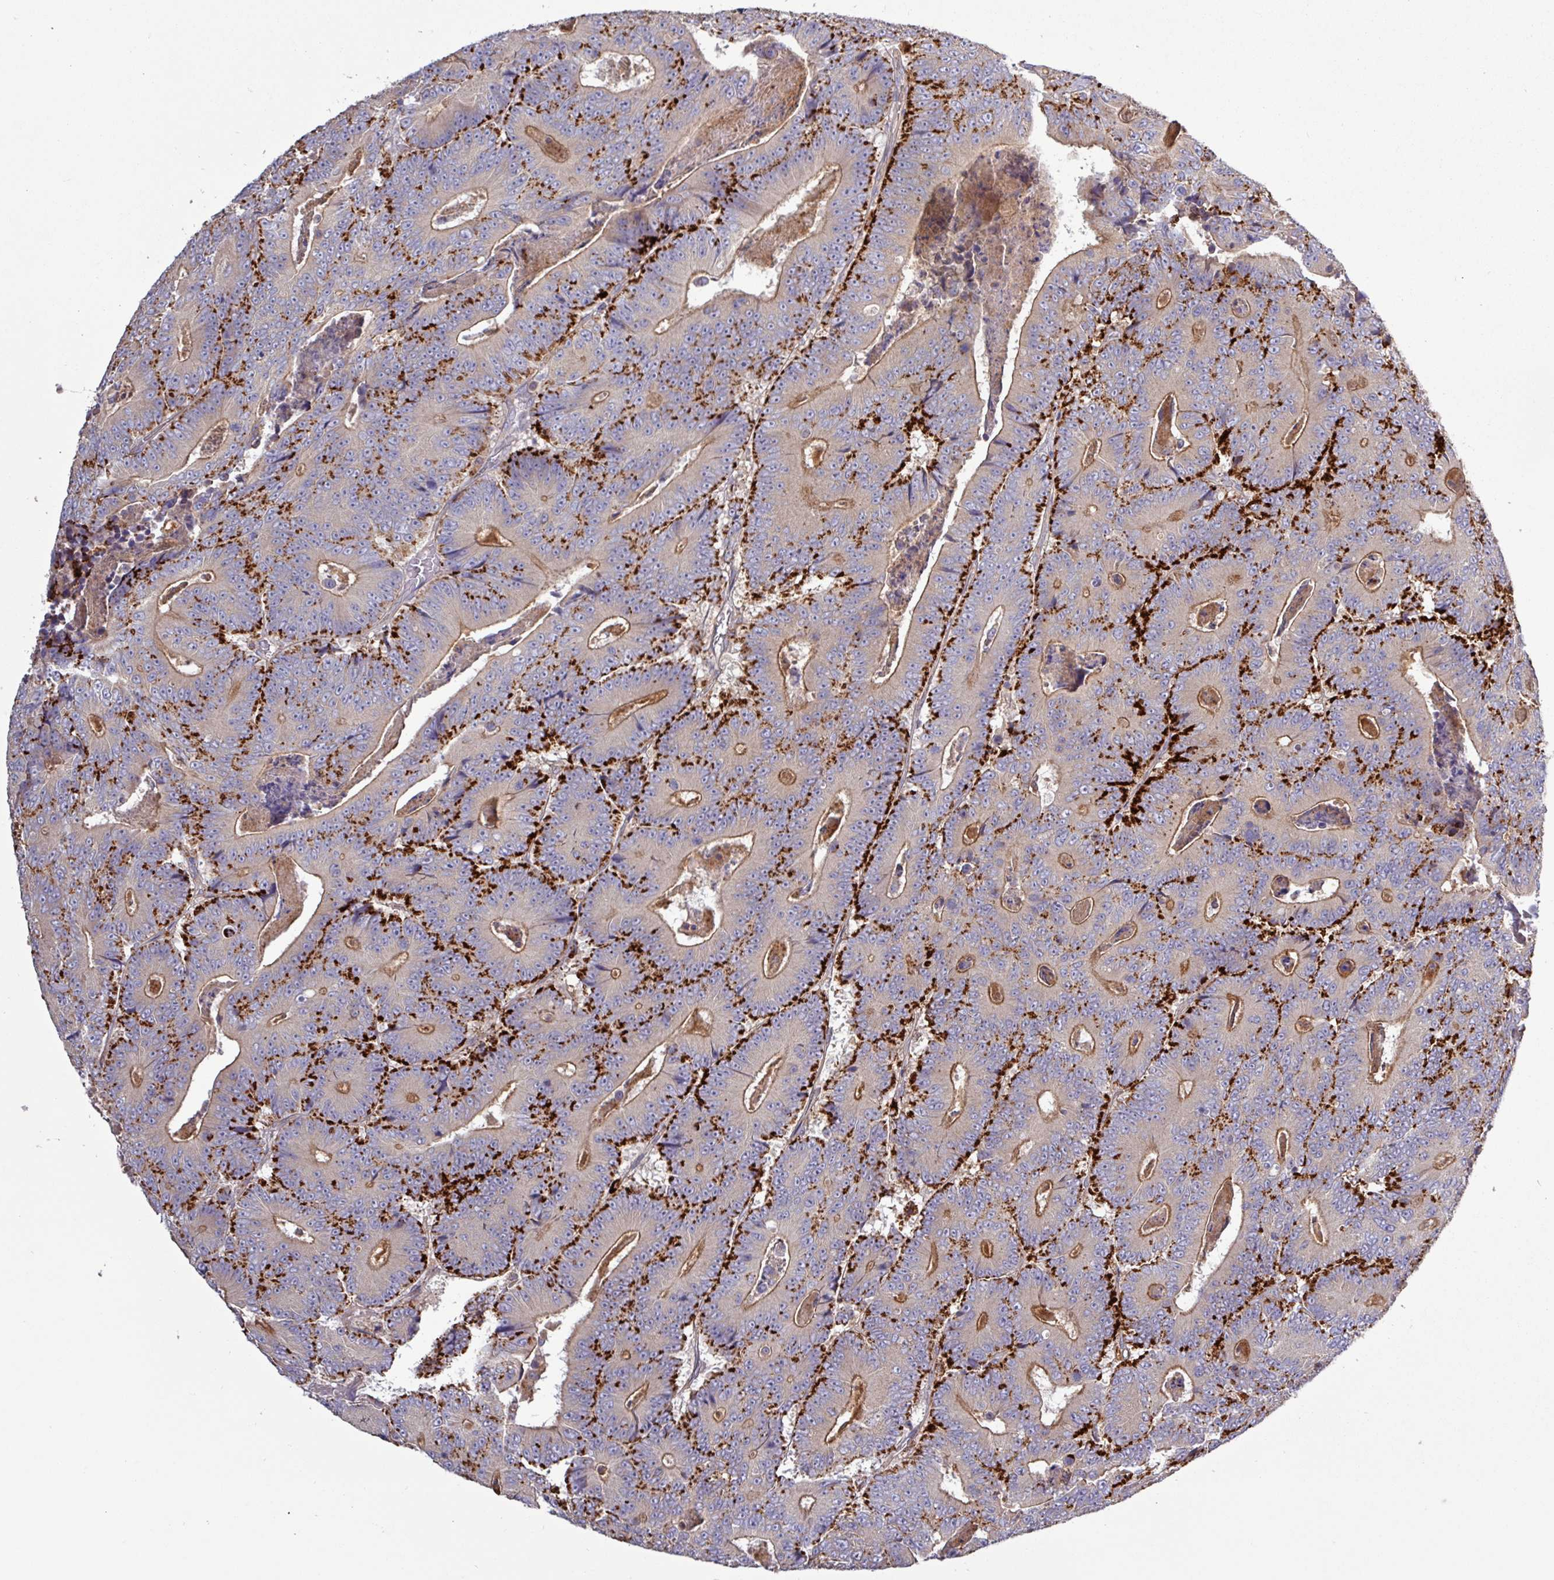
{"staining": {"intensity": "strong", "quantity": ">75%", "location": "cytoplasmic/membranous"}, "tissue": "colorectal cancer", "cell_type": "Tumor cells", "image_type": "cancer", "snomed": [{"axis": "morphology", "description": "Adenocarcinoma, NOS"}, {"axis": "topography", "description": "Colon"}], "caption": "About >75% of tumor cells in human adenocarcinoma (colorectal) display strong cytoplasmic/membranous protein expression as visualized by brown immunohistochemical staining.", "gene": "PLIN2", "patient": {"sex": "male", "age": 83}}